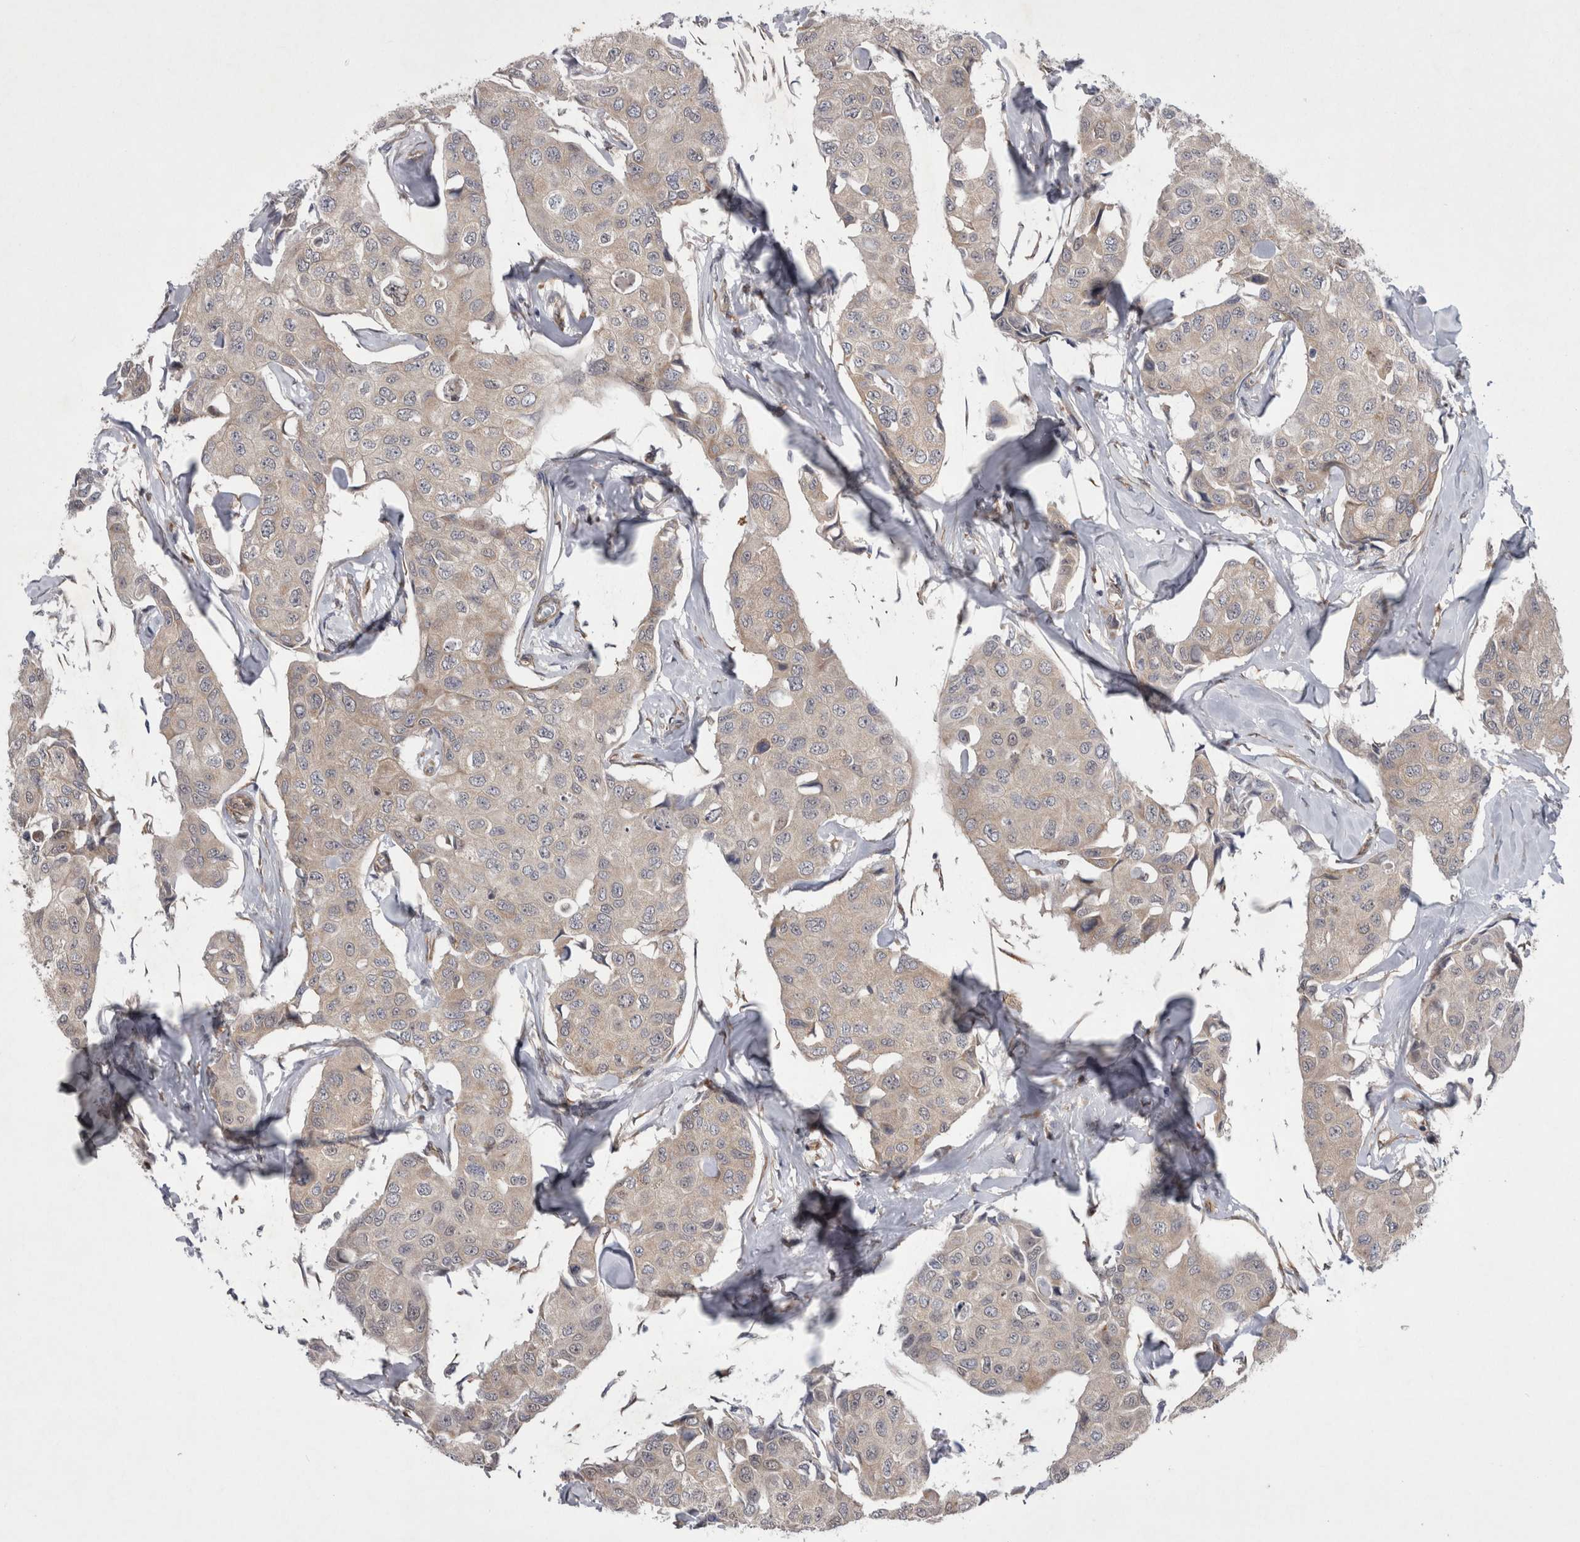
{"staining": {"intensity": "negative", "quantity": "none", "location": "none"}, "tissue": "breast cancer", "cell_type": "Tumor cells", "image_type": "cancer", "snomed": [{"axis": "morphology", "description": "Duct carcinoma"}, {"axis": "topography", "description": "Breast"}], "caption": "Human breast cancer stained for a protein using IHC displays no positivity in tumor cells.", "gene": "DDX6", "patient": {"sex": "female", "age": 80}}